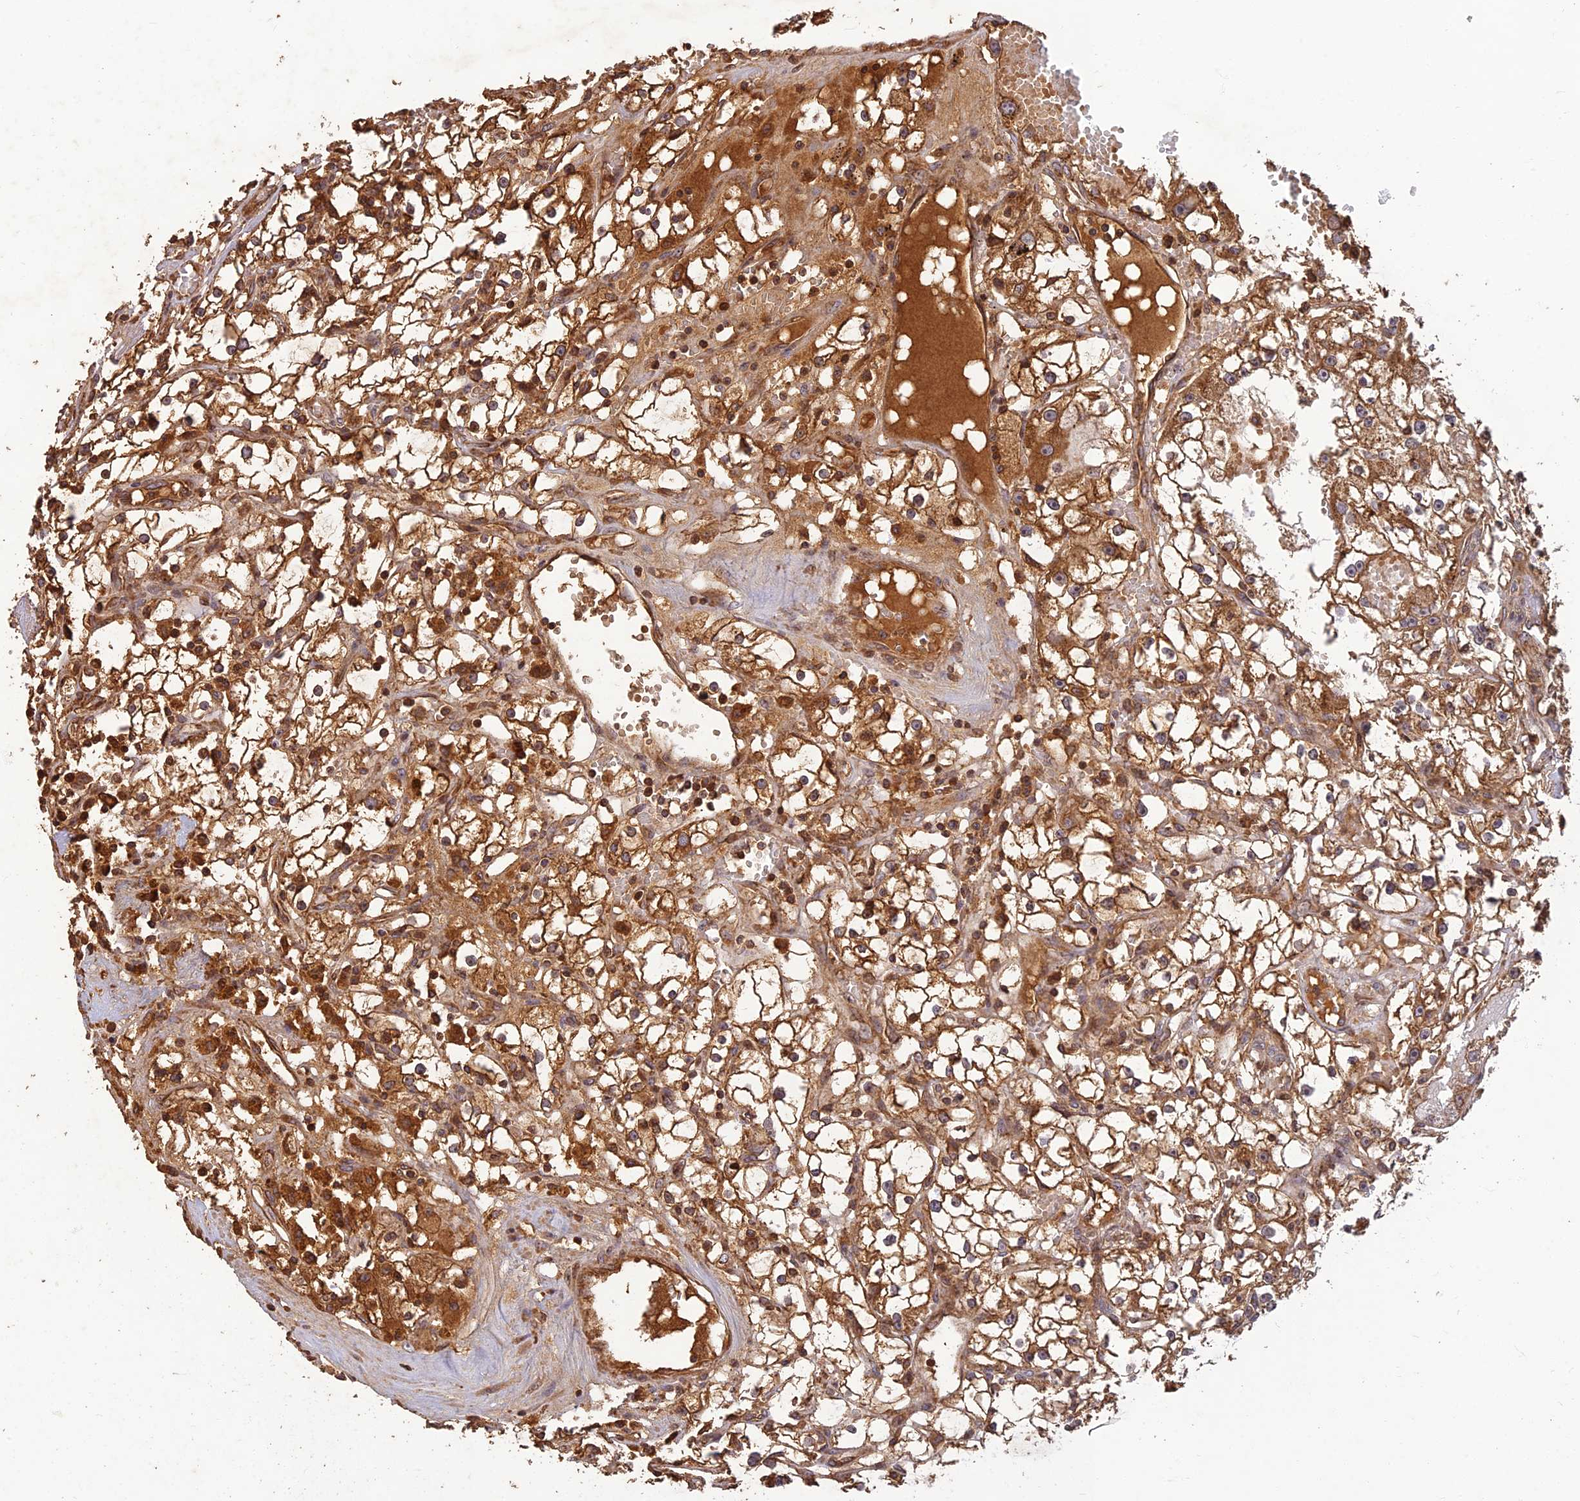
{"staining": {"intensity": "strong", "quantity": ">75%", "location": "cytoplasmic/membranous"}, "tissue": "renal cancer", "cell_type": "Tumor cells", "image_type": "cancer", "snomed": [{"axis": "morphology", "description": "Adenocarcinoma, NOS"}, {"axis": "topography", "description": "Kidney"}], "caption": "A brown stain shows strong cytoplasmic/membranous staining of a protein in human renal cancer tumor cells. Using DAB (3,3'-diaminobenzidine) (brown) and hematoxylin (blue) stains, captured at high magnification using brightfield microscopy.", "gene": "CORO1C", "patient": {"sex": "male", "age": 56}}